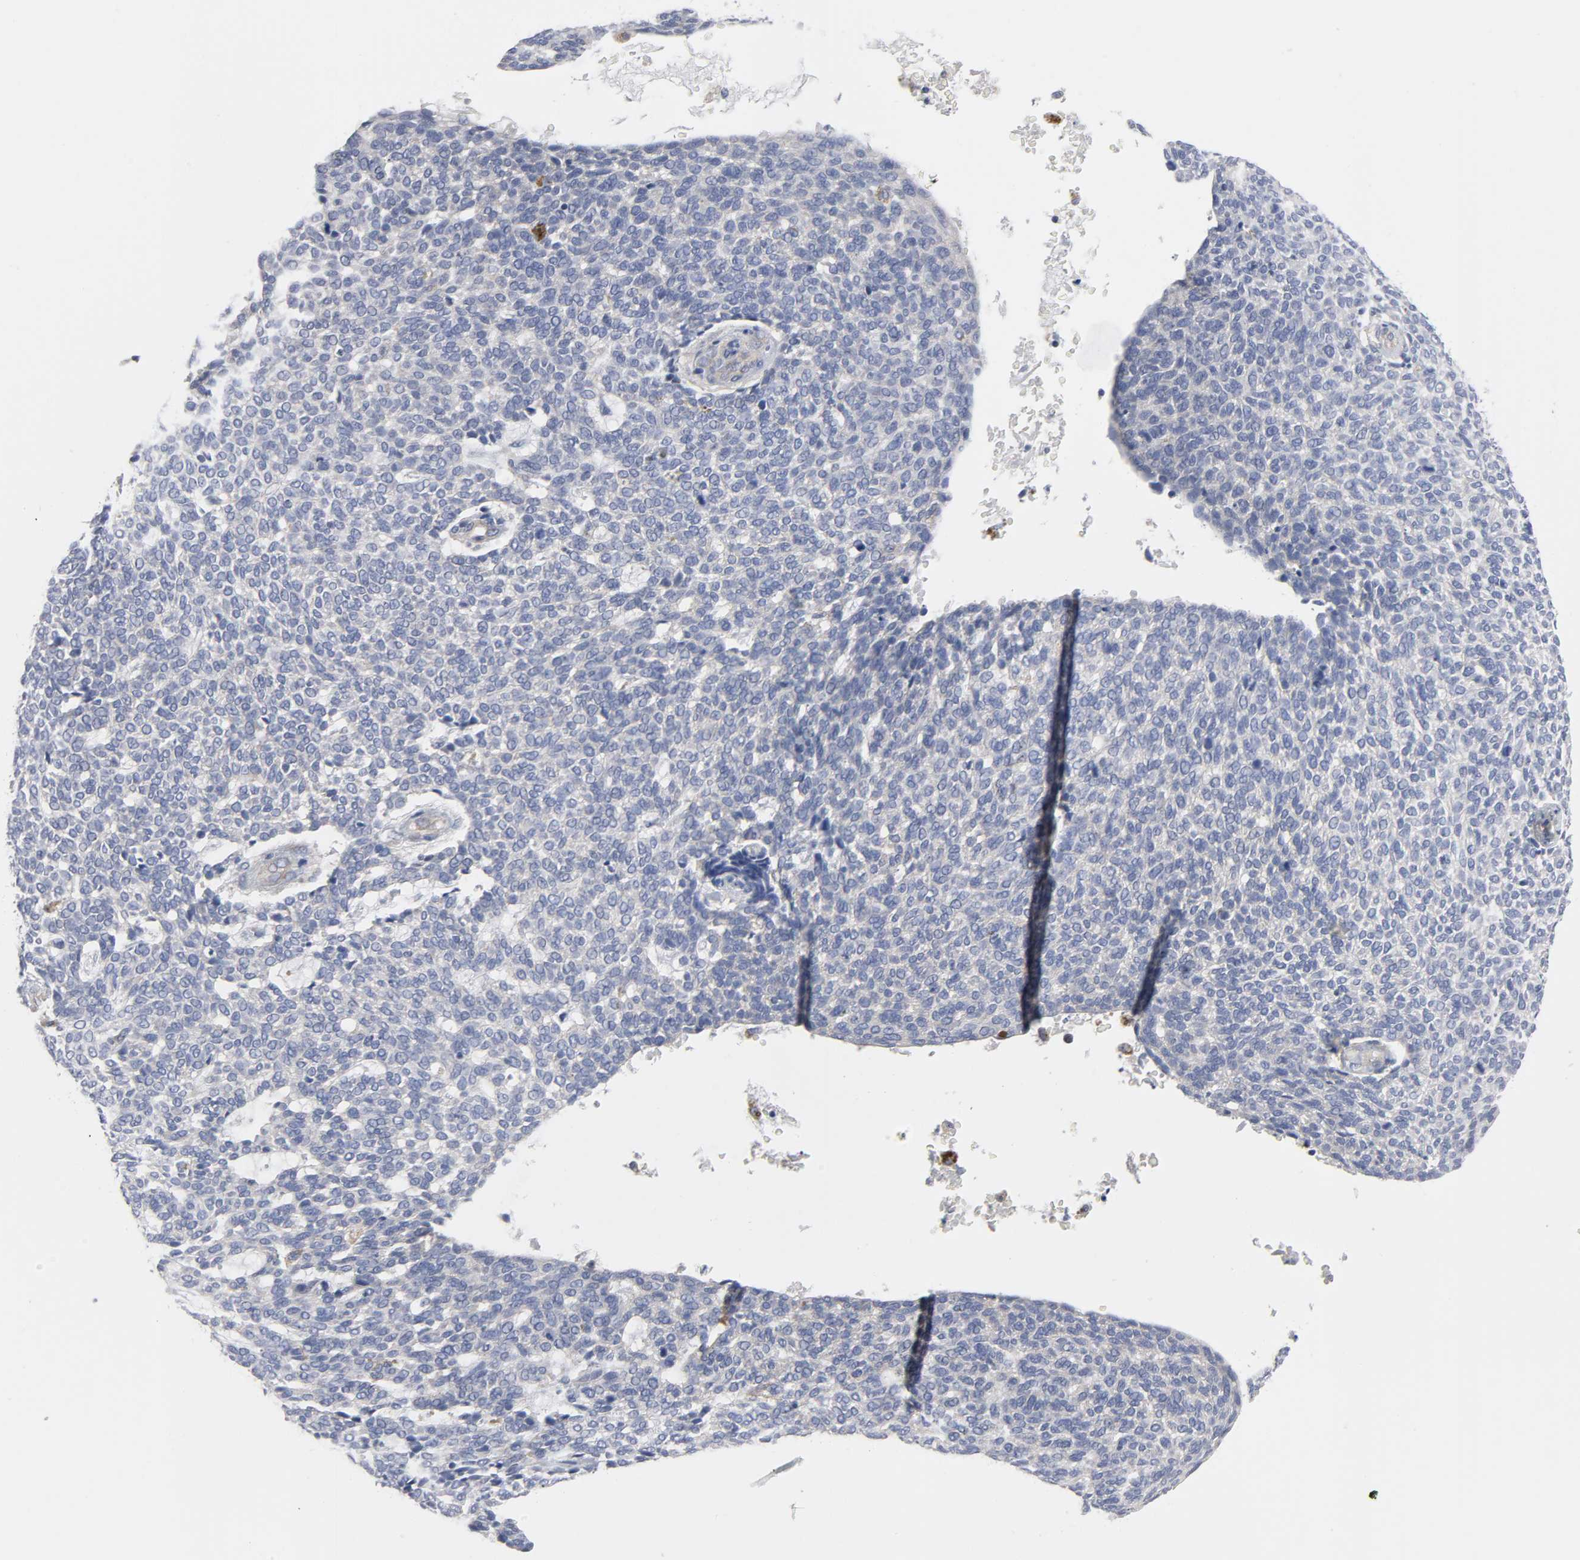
{"staining": {"intensity": "negative", "quantity": "none", "location": "none"}, "tissue": "skin cancer", "cell_type": "Tumor cells", "image_type": "cancer", "snomed": [{"axis": "morphology", "description": "Normal tissue, NOS"}, {"axis": "morphology", "description": "Basal cell carcinoma"}, {"axis": "topography", "description": "Skin"}], "caption": "Protein analysis of skin cancer (basal cell carcinoma) displays no significant staining in tumor cells. (DAB immunohistochemistry (IHC) with hematoxylin counter stain).", "gene": "ROCK1", "patient": {"sex": "male", "age": 87}}